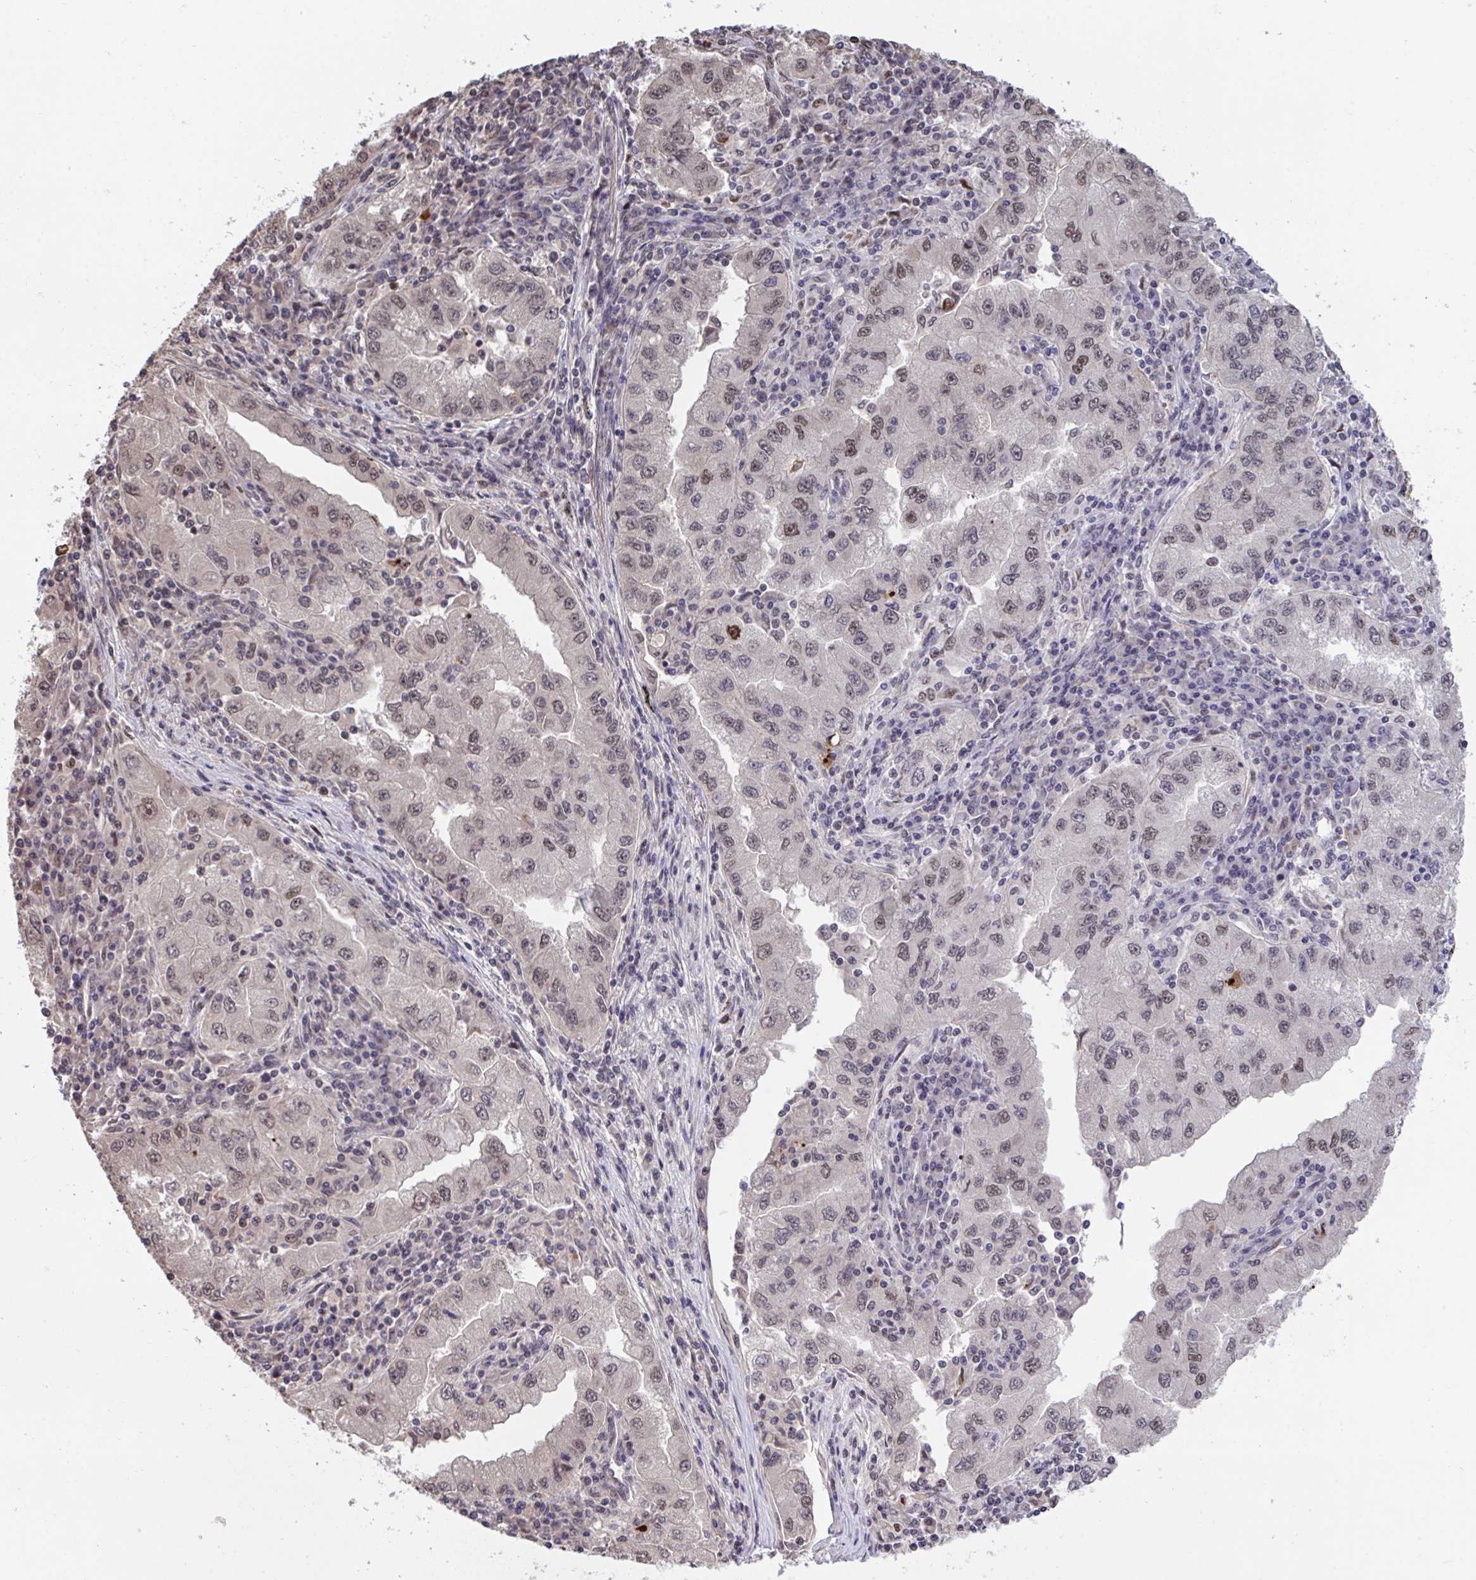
{"staining": {"intensity": "weak", "quantity": "25%-75%", "location": "nuclear"}, "tissue": "lung cancer", "cell_type": "Tumor cells", "image_type": "cancer", "snomed": [{"axis": "morphology", "description": "Adenocarcinoma, NOS"}, {"axis": "morphology", "description": "Adenocarcinoma primary or metastatic"}, {"axis": "topography", "description": "Lung"}], "caption": "Protein expression by immunohistochemistry reveals weak nuclear staining in about 25%-75% of tumor cells in adenocarcinoma (lung).", "gene": "HNRNPDL", "patient": {"sex": "male", "age": 74}}